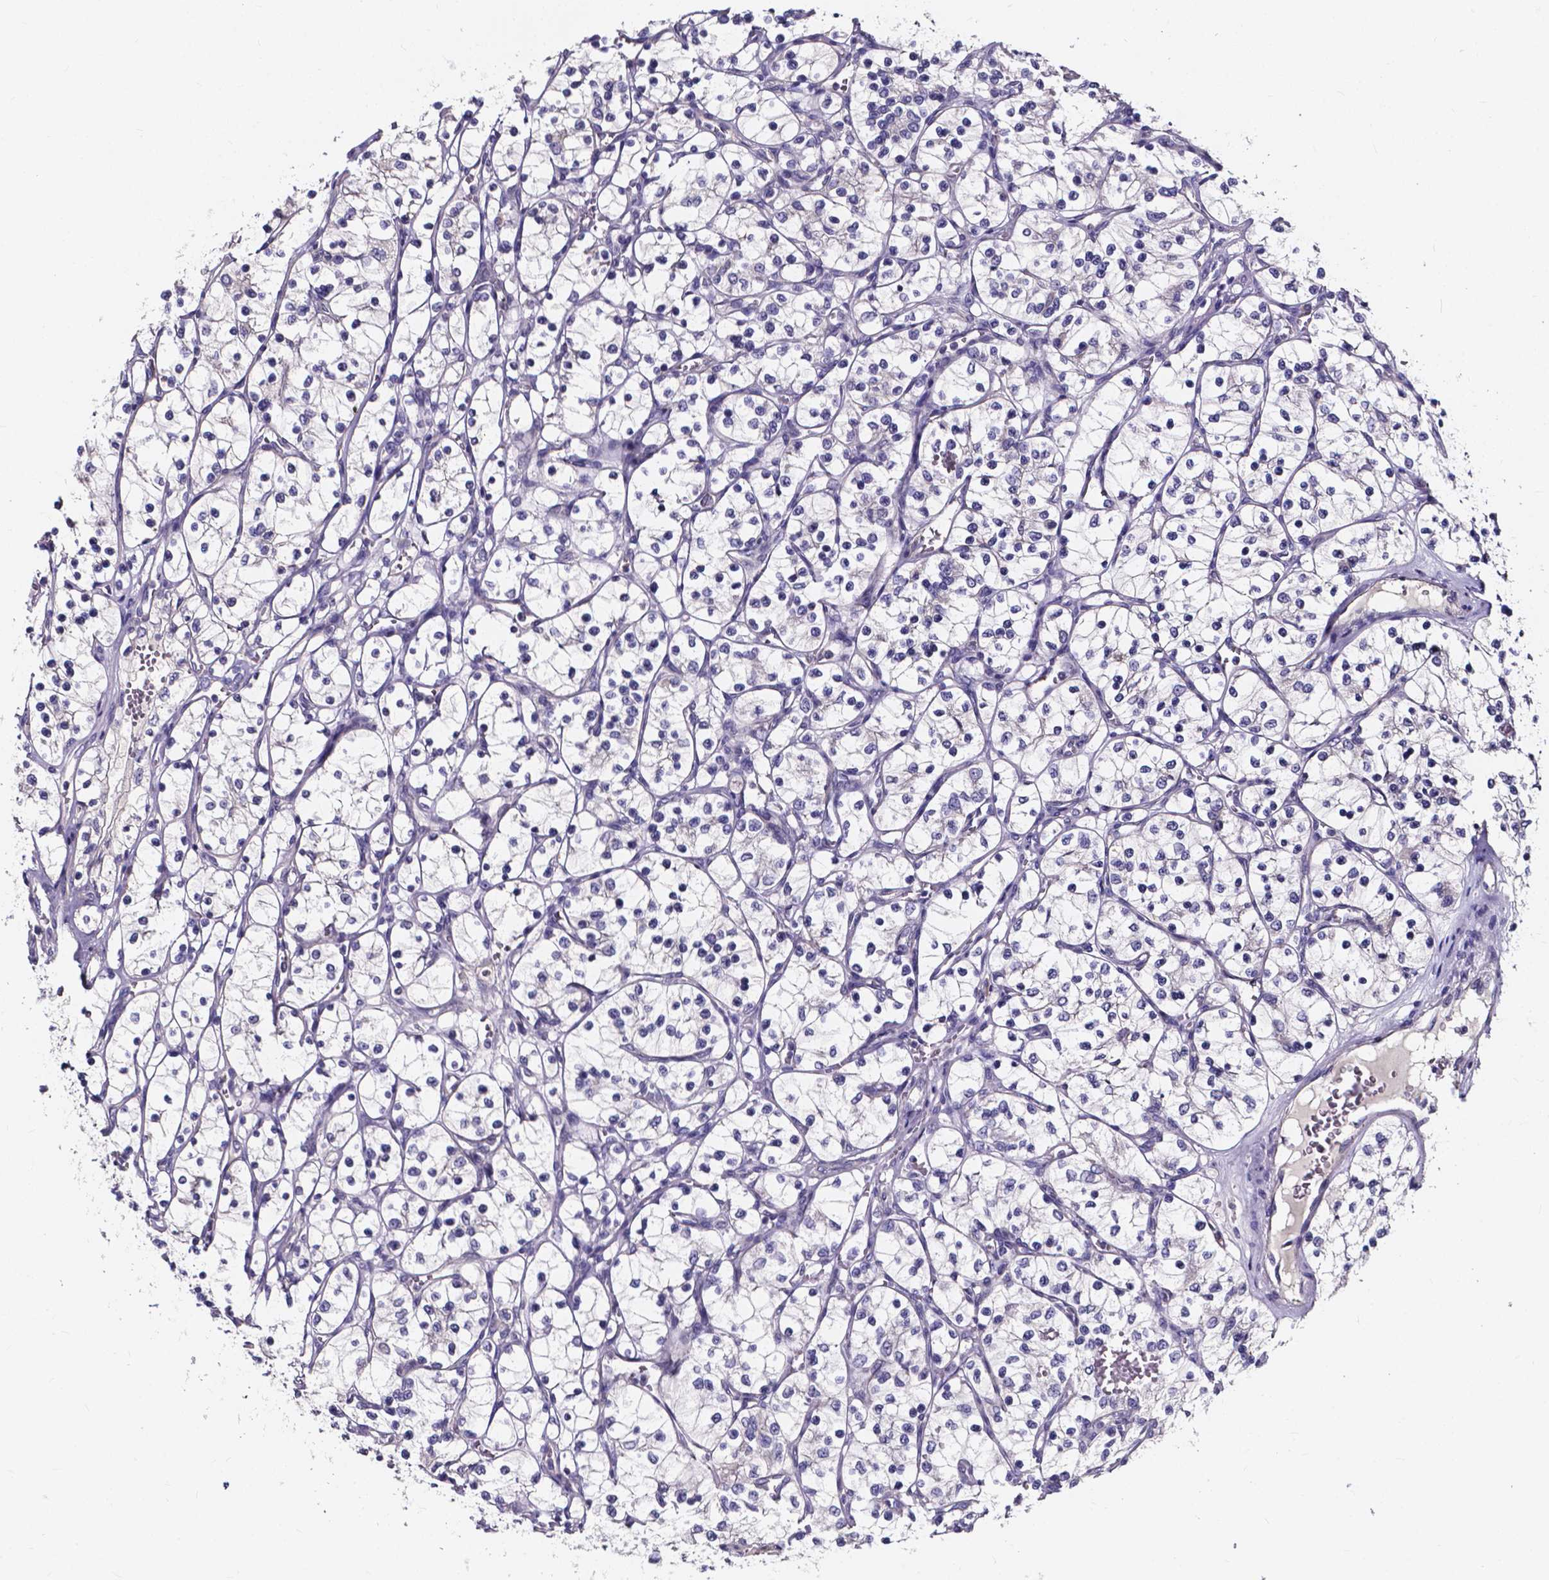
{"staining": {"intensity": "negative", "quantity": "none", "location": "none"}, "tissue": "renal cancer", "cell_type": "Tumor cells", "image_type": "cancer", "snomed": [{"axis": "morphology", "description": "Adenocarcinoma, NOS"}, {"axis": "topography", "description": "Kidney"}], "caption": "High power microscopy histopathology image of an immunohistochemistry (IHC) image of renal cancer (adenocarcinoma), revealing no significant expression in tumor cells.", "gene": "SPOCD1", "patient": {"sex": "female", "age": 69}}